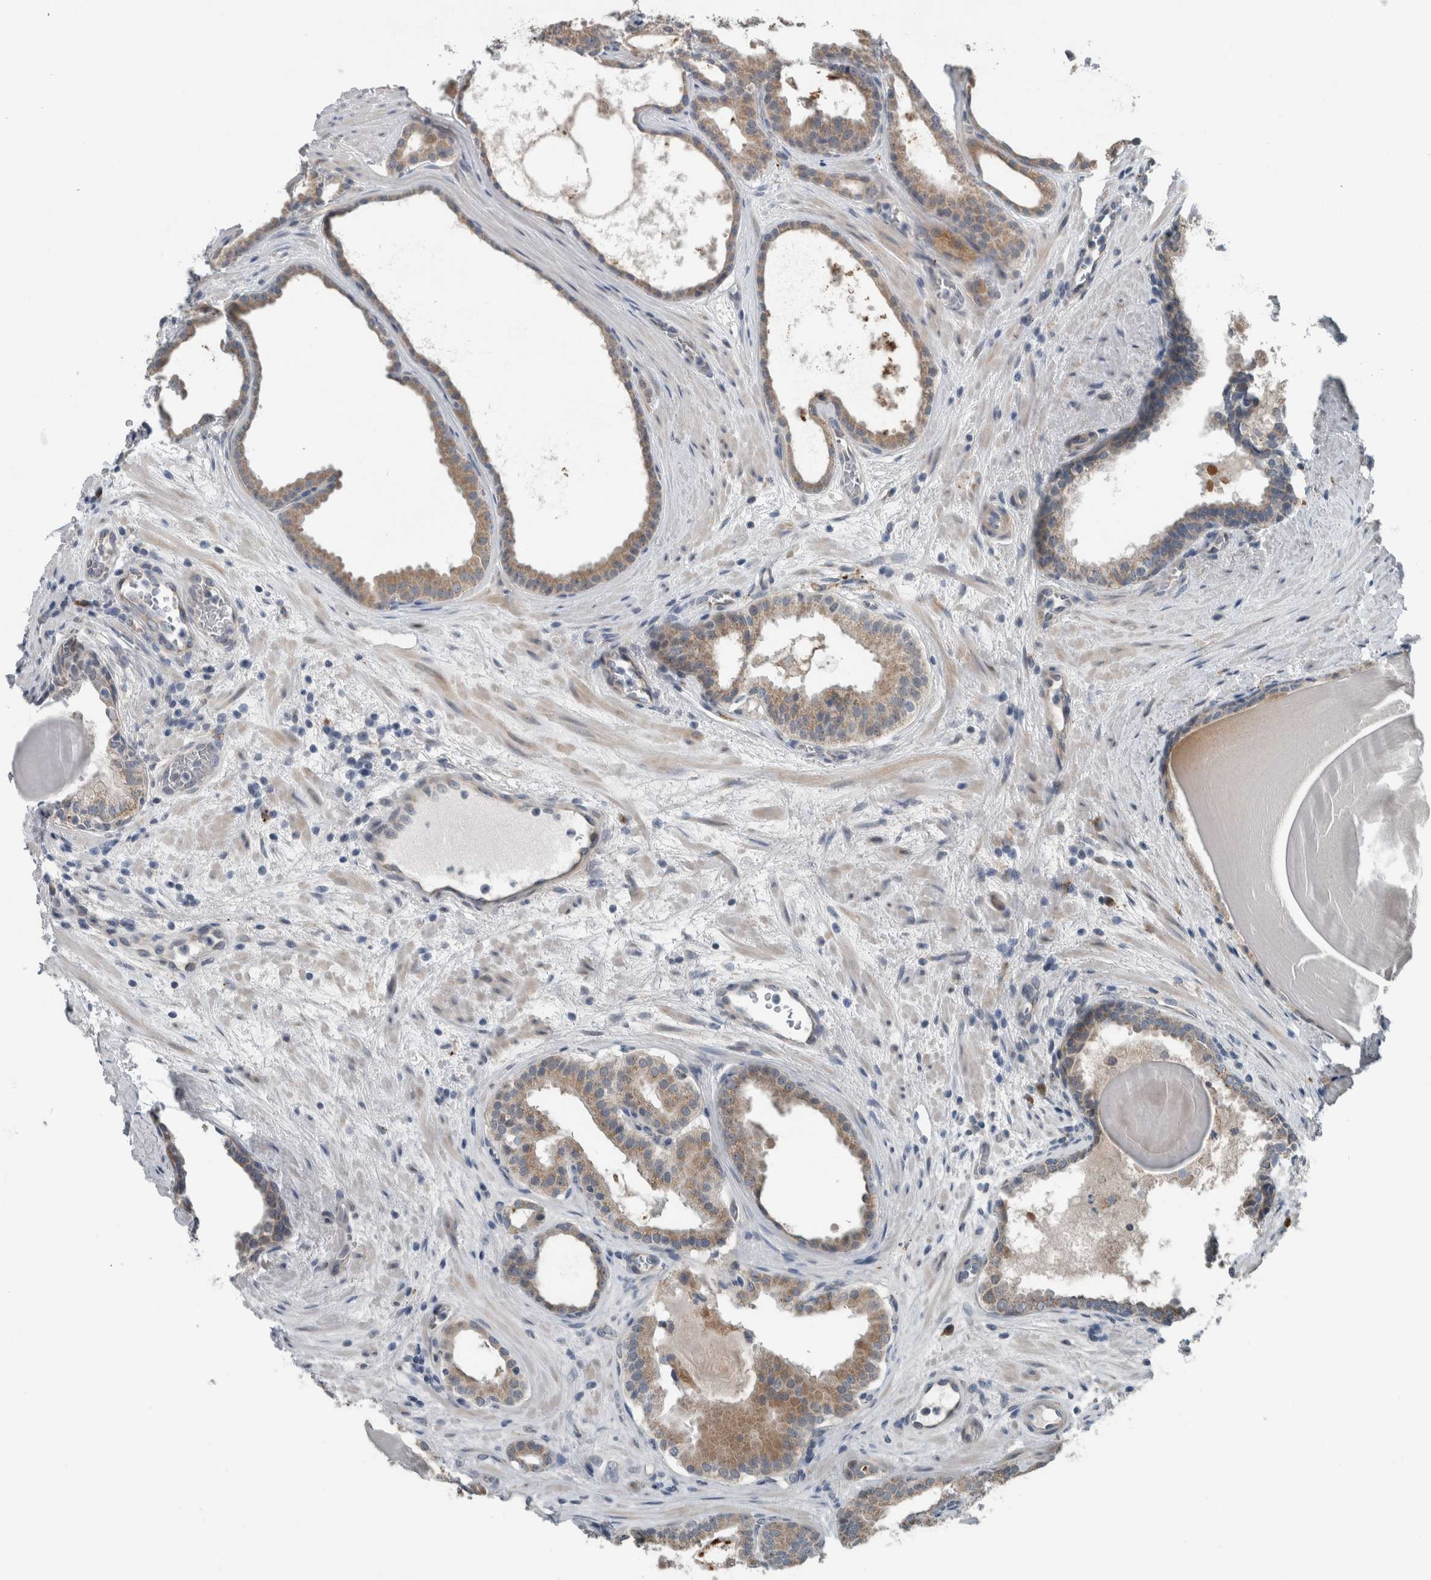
{"staining": {"intensity": "moderate", "quantity": ">75%", "location": "cytoplasmic/membranous"}, "tissue": "prostate cancer", "cell_type": "Tumor cells", "image_type": "cancer", "snomed": [{"axis": "morphology", "description": "Adenocarcinoma, High grade"}, {"axis": "topography", "description": "Prostate"}], "caption": "Tumor cells demonstrate medium levels of moderate cytoplasmic/membranous positivity in approximately >75% of cells in human high-grade adenocarcinoma (prostate).", "gene": "GBA2", "patient": {"sex": "male", "age": 60}}